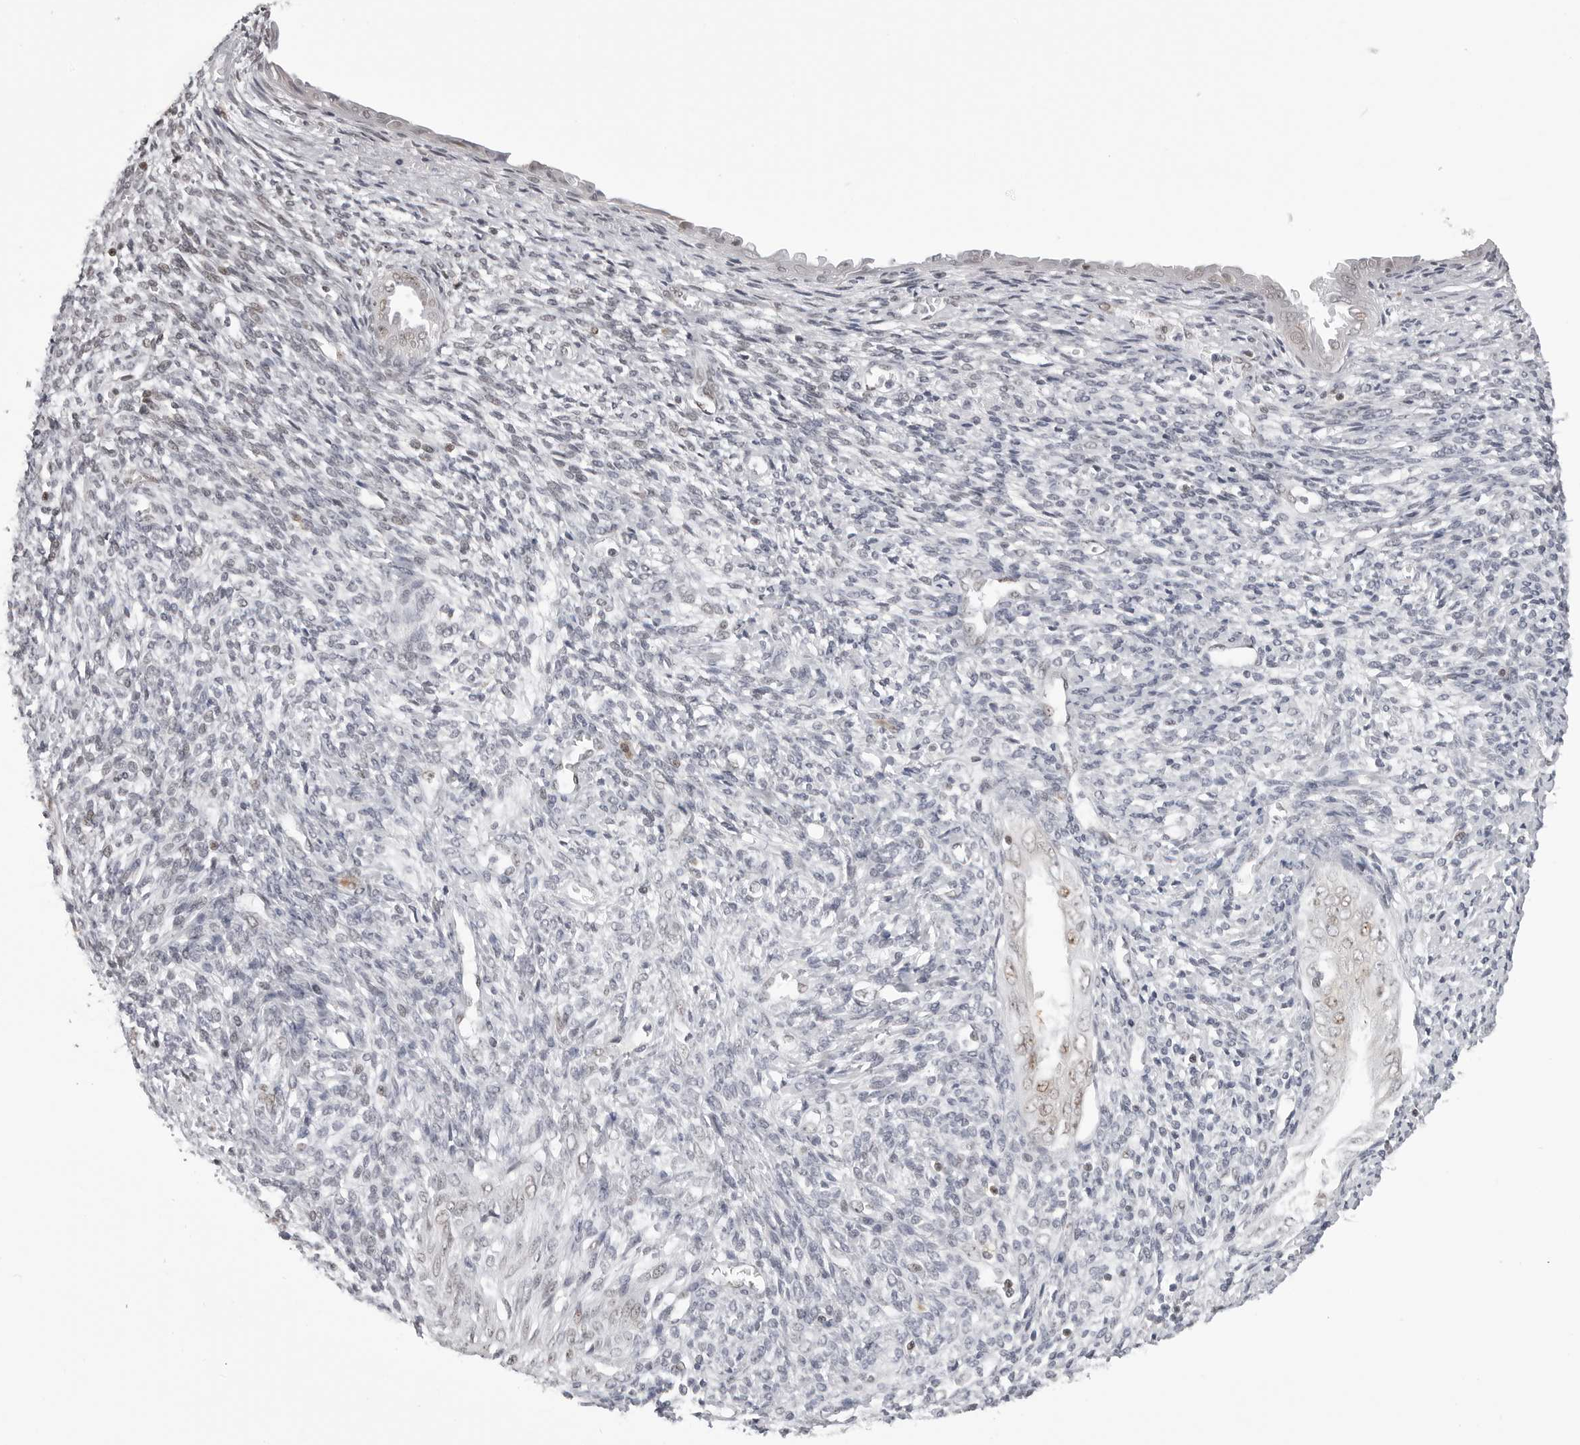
{"staining": {"intensity": "weak", "quantity": "<25%", "location": "nuclear"}, "tissue": "endometrium", "cell_type": "Cells in endometrial stroma", "image_type": "normal", "snomed": [{"axis": "morphology", "description": "Normal tissue, NOS"}, {"axis": "topography", "description": "Endometrium"}], "caption": "Immunohistochemistry (IHC) photomicrograph of unremarkable endometrium: endometrium stained with DAB shows no significant protein expression in cells in endometrial stroma. (DAB (3,3'-diaminobenzidine) IHC visualized using brightfield microscopy, high magnification).", "gene": "WRAP53", "patient": {"sex": "female", "age": 66}}